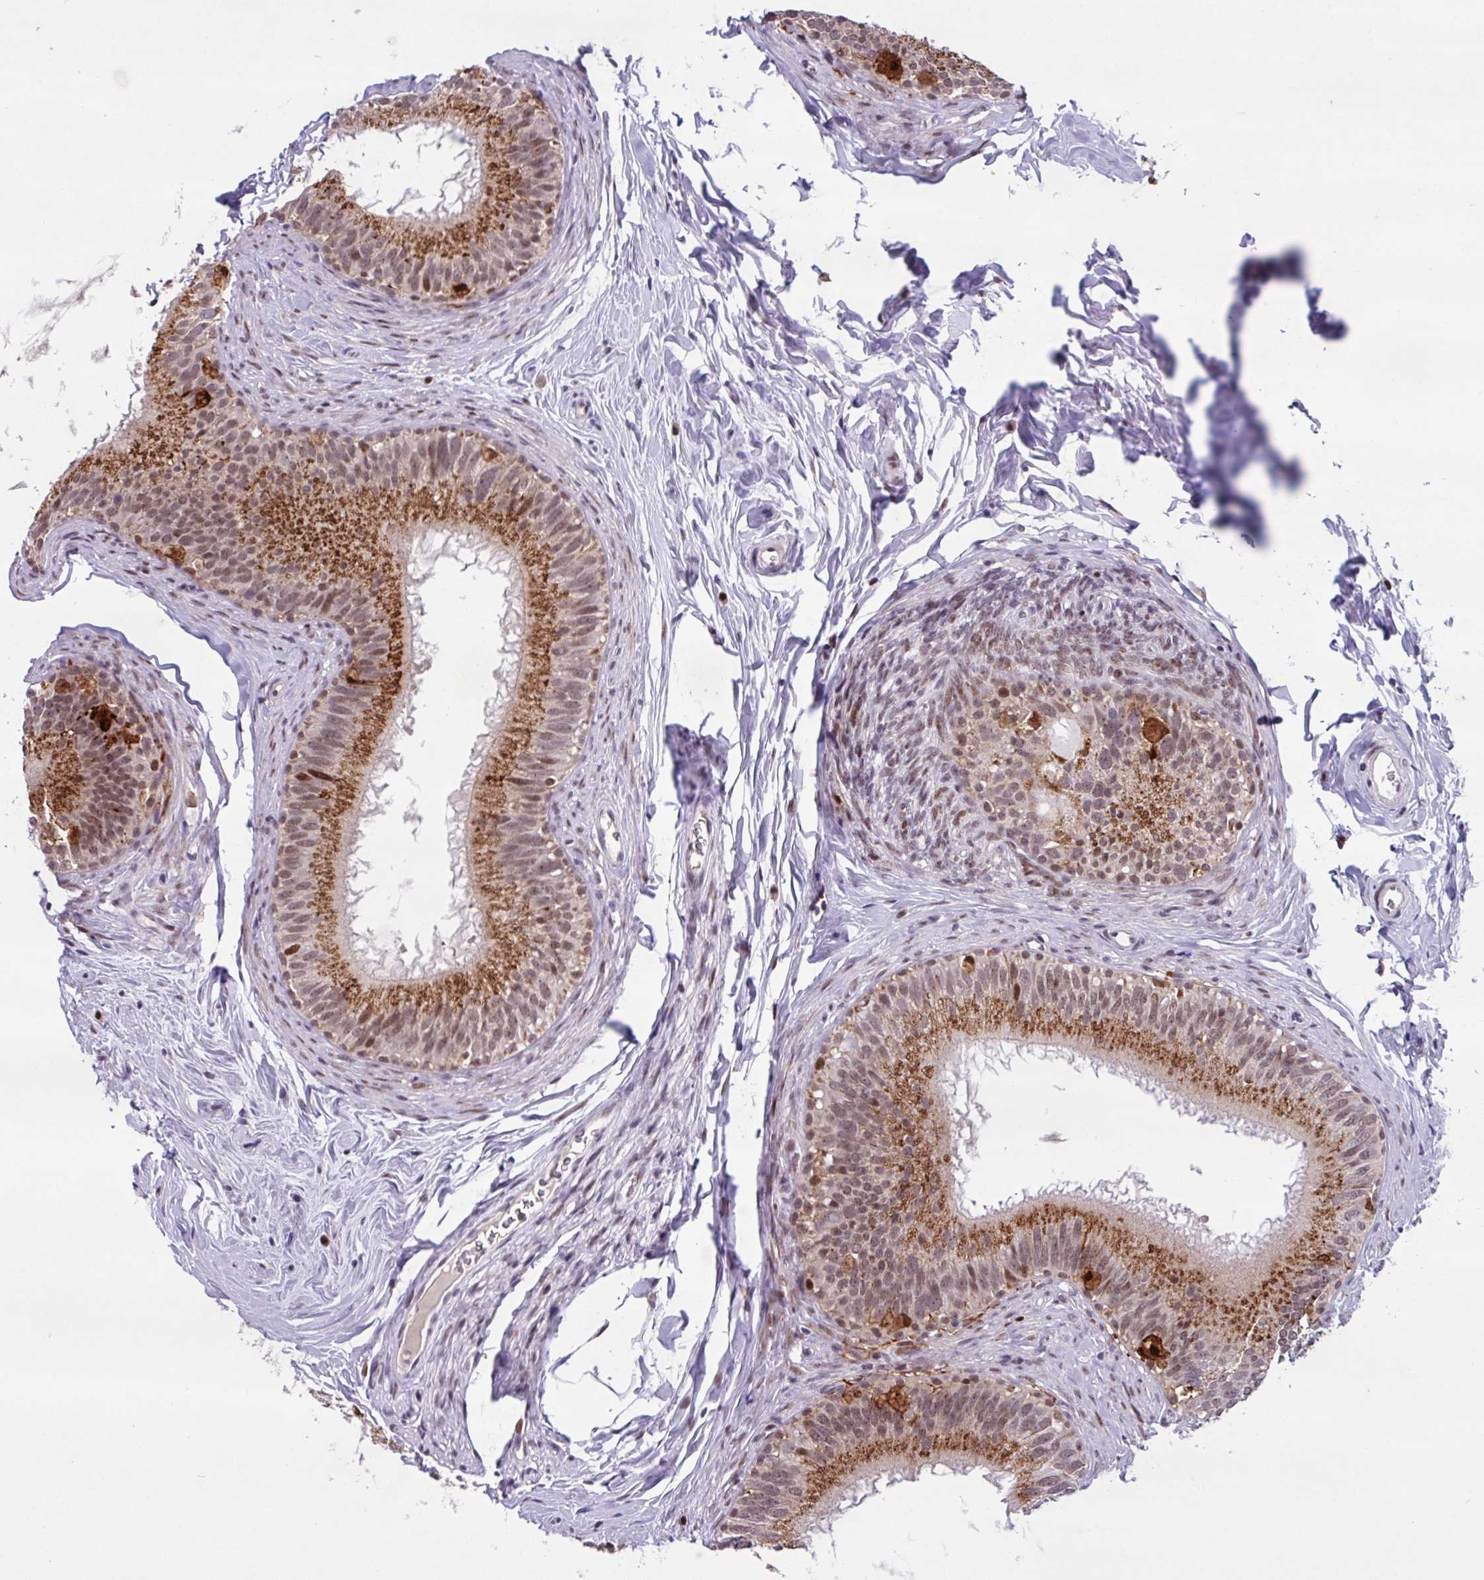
{"staining": {"intensity": "strong", "quantity": ">75%", "location": "cytoplasmic/membranous,nuclear"}, "tissue": "epididymis", "cell_type": "Glandular cells", "image_type": "normal", "snomed": [{"axis": "morphology", "description": "Normal tissue, NOS"}, {"axis": "topography", "description": "Epididymis"}], "caption": "Strong cytoplasmic/membranous,nuclear positivity is seen in approximately >75% of glandular cells in normal epididymis.", "gene": "BRD3", "patient": {"sex": "male", "age": 38}}